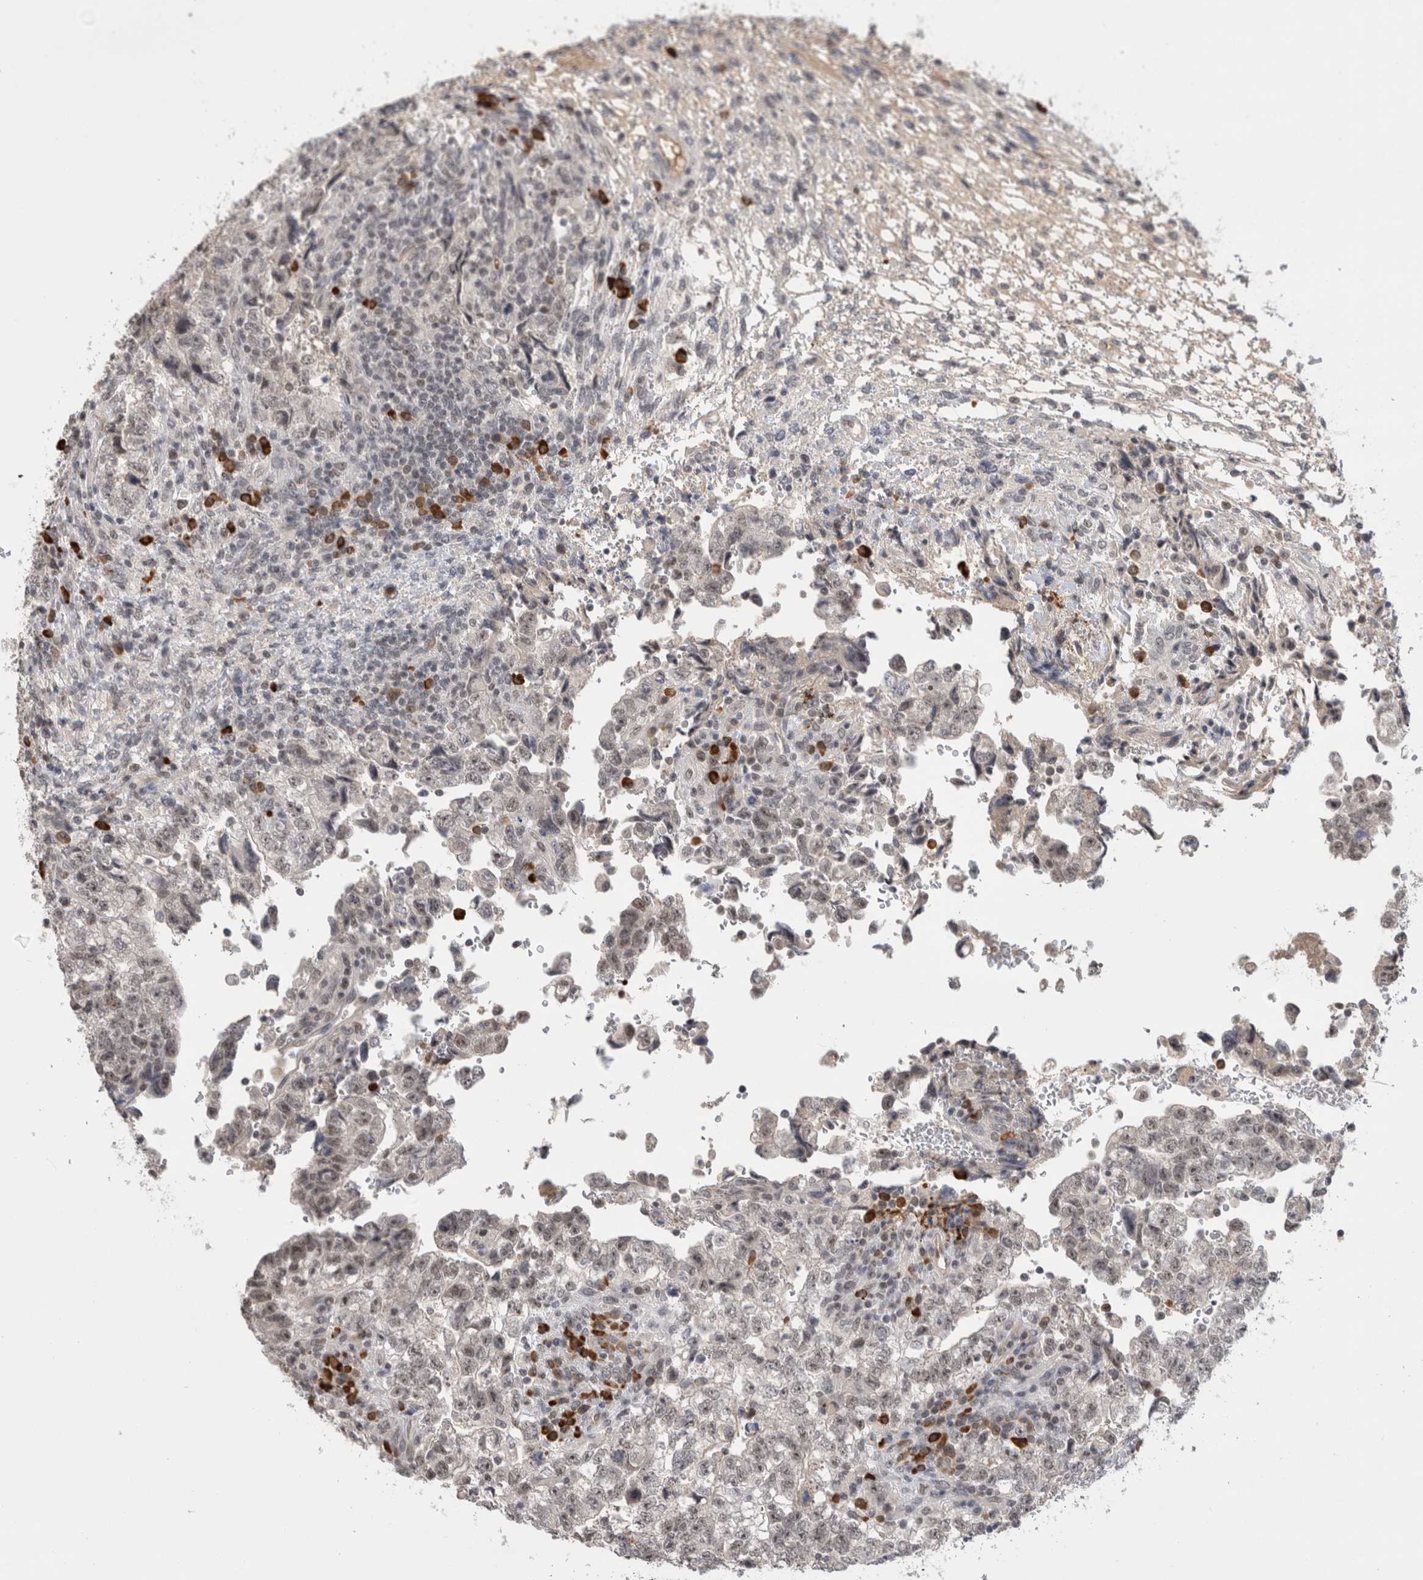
{"staining": {"intensity": "weak", "quantity": ">75%", "location": "nuclear"}, "tissue": "testis cancer", "cell_type": "Tumor cells", "image_type": "cancer", "snomed": [{"axis": "morphology", "description": "Normal tissue, NOS"}, {"axis": "morphology", "description": "Carcinoma, Embryonal, NOS"}, {"axis": "topography", "description": "Testis"}], "caption": "Protein expression analysis of human testis cancer reveals weak nuclear positivity in approximately >75% of tumor cells.", "gene": "ZNF24", "patient": {"sex": "male", "age": 36}}